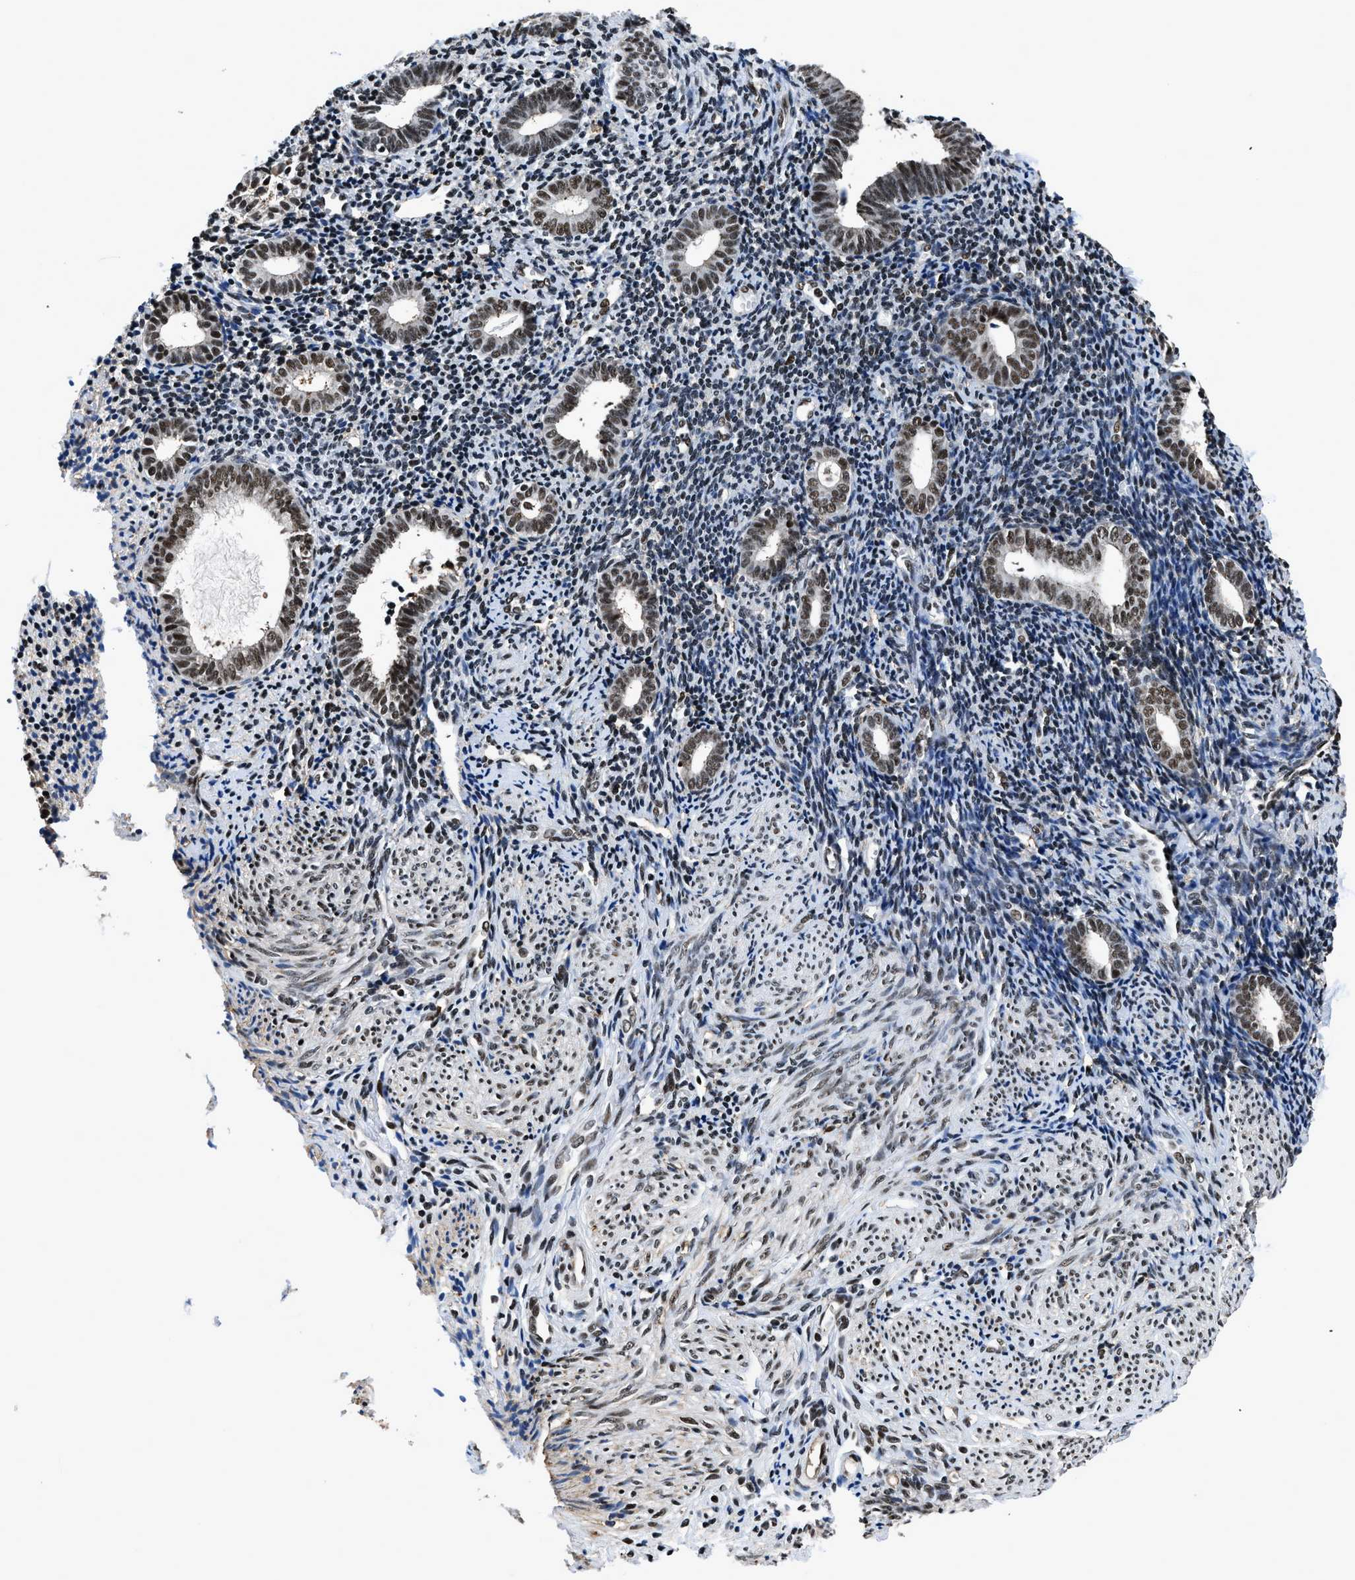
{"staining": {"intensity": "strong", "quantity": "<25%", "location": "nuclear"}, "tissue": "endometrium", "cell_type": "Cells in endometrial stroma", "image_type": "normal", "snomed": [{"axis": "morphology", "description": "Normal tissue, NOS"}, {"axis": "topography", "description": "Endometrium"}], "caption": "Protein positivity by immunohistochemistry shows strong nuclear staining in about <25% of cells in endometrial stroma in normal endometrium. The staining was performed using DAB (3,3'-diaminobenzidine) to visualize the protein expression in brown, while the nuclei were stained in blue with hematoxylin (Magnification: 20x).", "gene": "HNRNPF", "patient": {"sex": "female", "age": 50}}